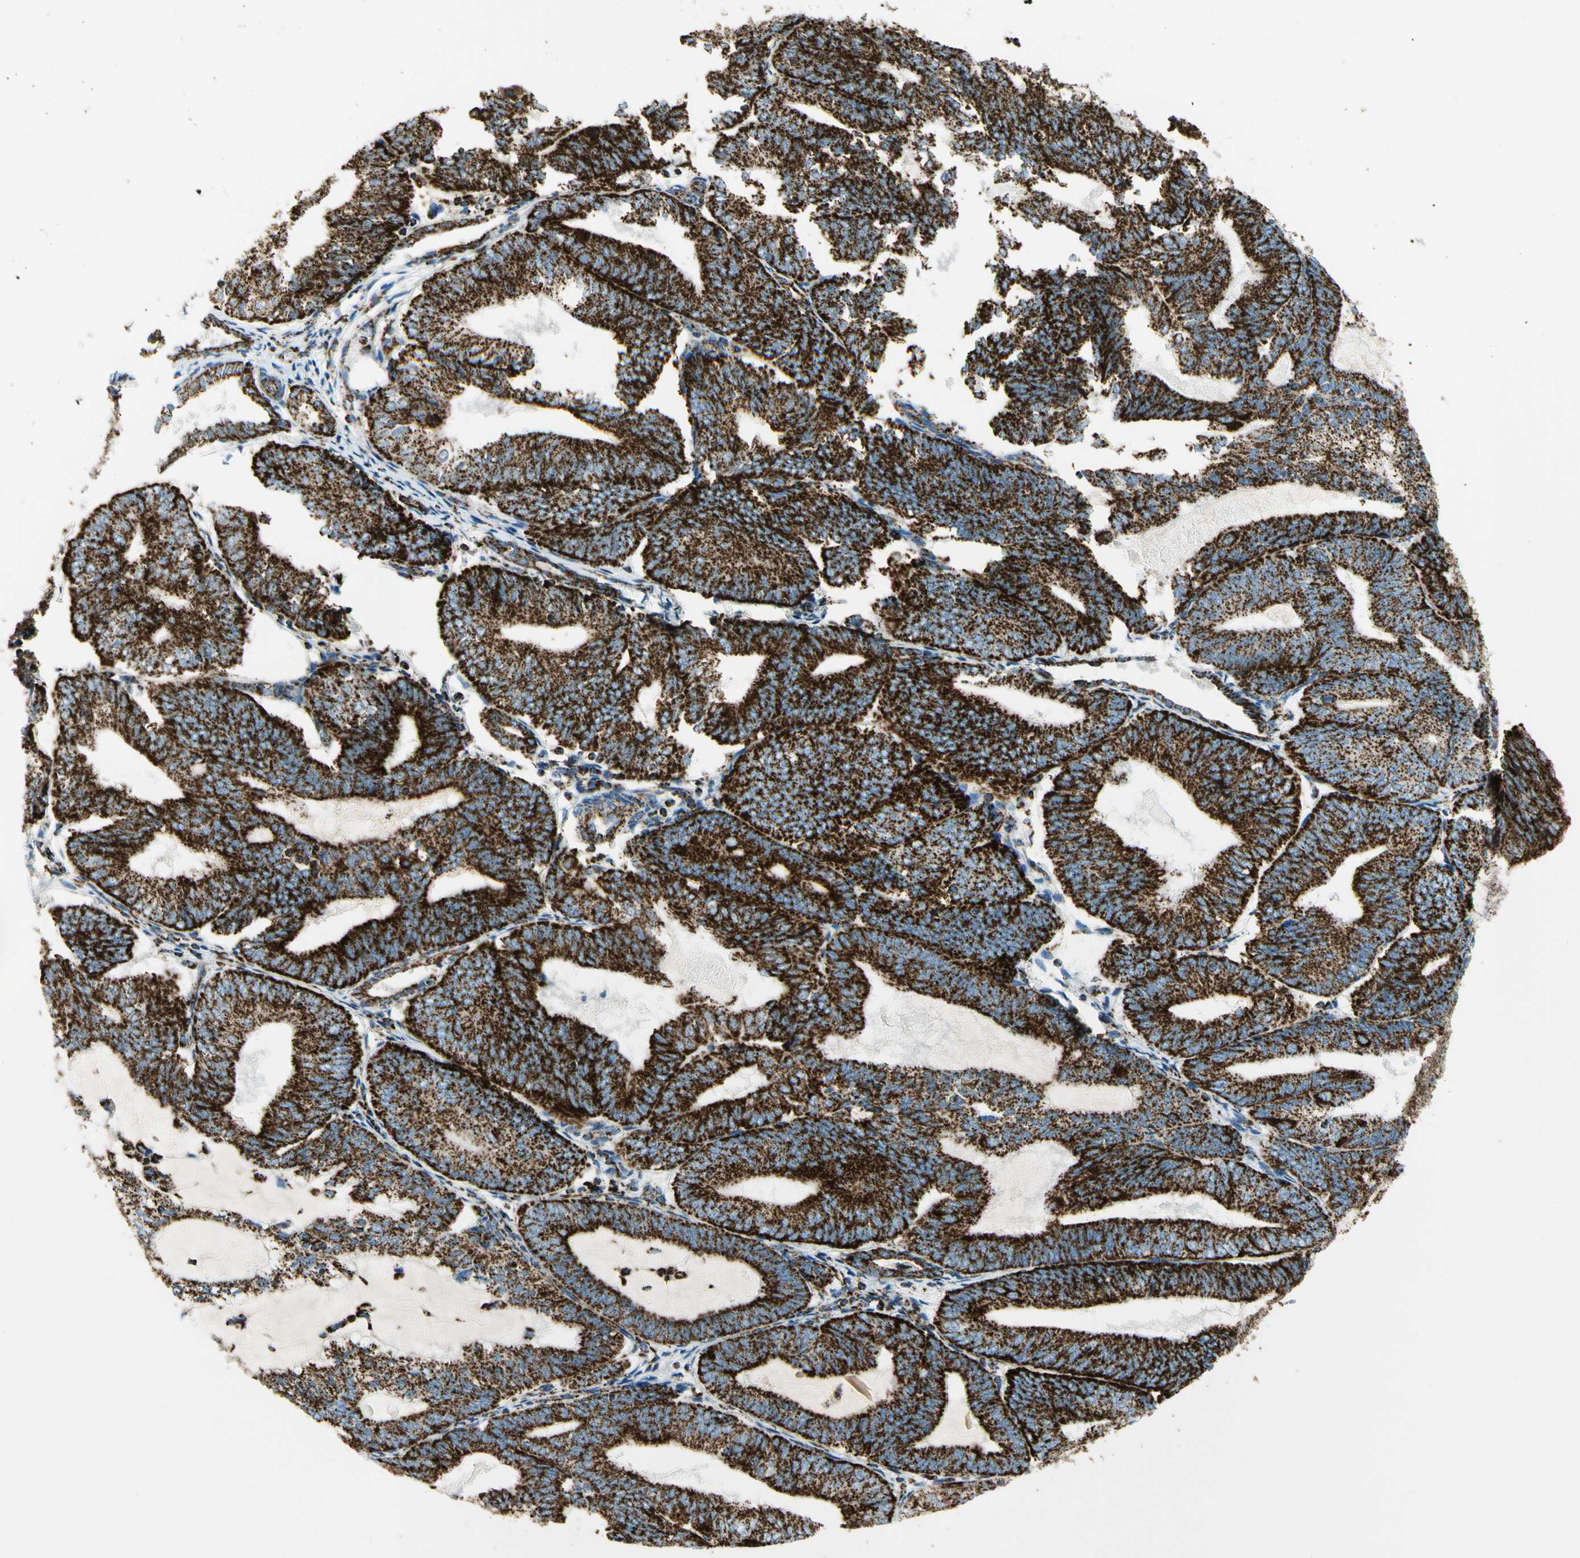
{"staining": {"intensity": "strong", "quantity": ">75%", "location": "cytoplasmic/membranous"}, "tissue": "endometrial cancer", "cell_type": "Tumor cells", "image_type": "cancer", "snomed": [{"axis": "morphology", "description": "Adenocarcinoma, NOS"}, {"axis": "topography", "description": "Endometrium"}], "caption": "High-magnification brightfield microscopy of endometrial adenocarcinoma stained with DAB (brown) and counterstained with hematoxylin (blue). tumor cells exhibit strong cytoplasmic/membranous expression is present in approximately>75% of cells.", "gene": "ME2", "patient": {"sex": "female", "age": 81}}